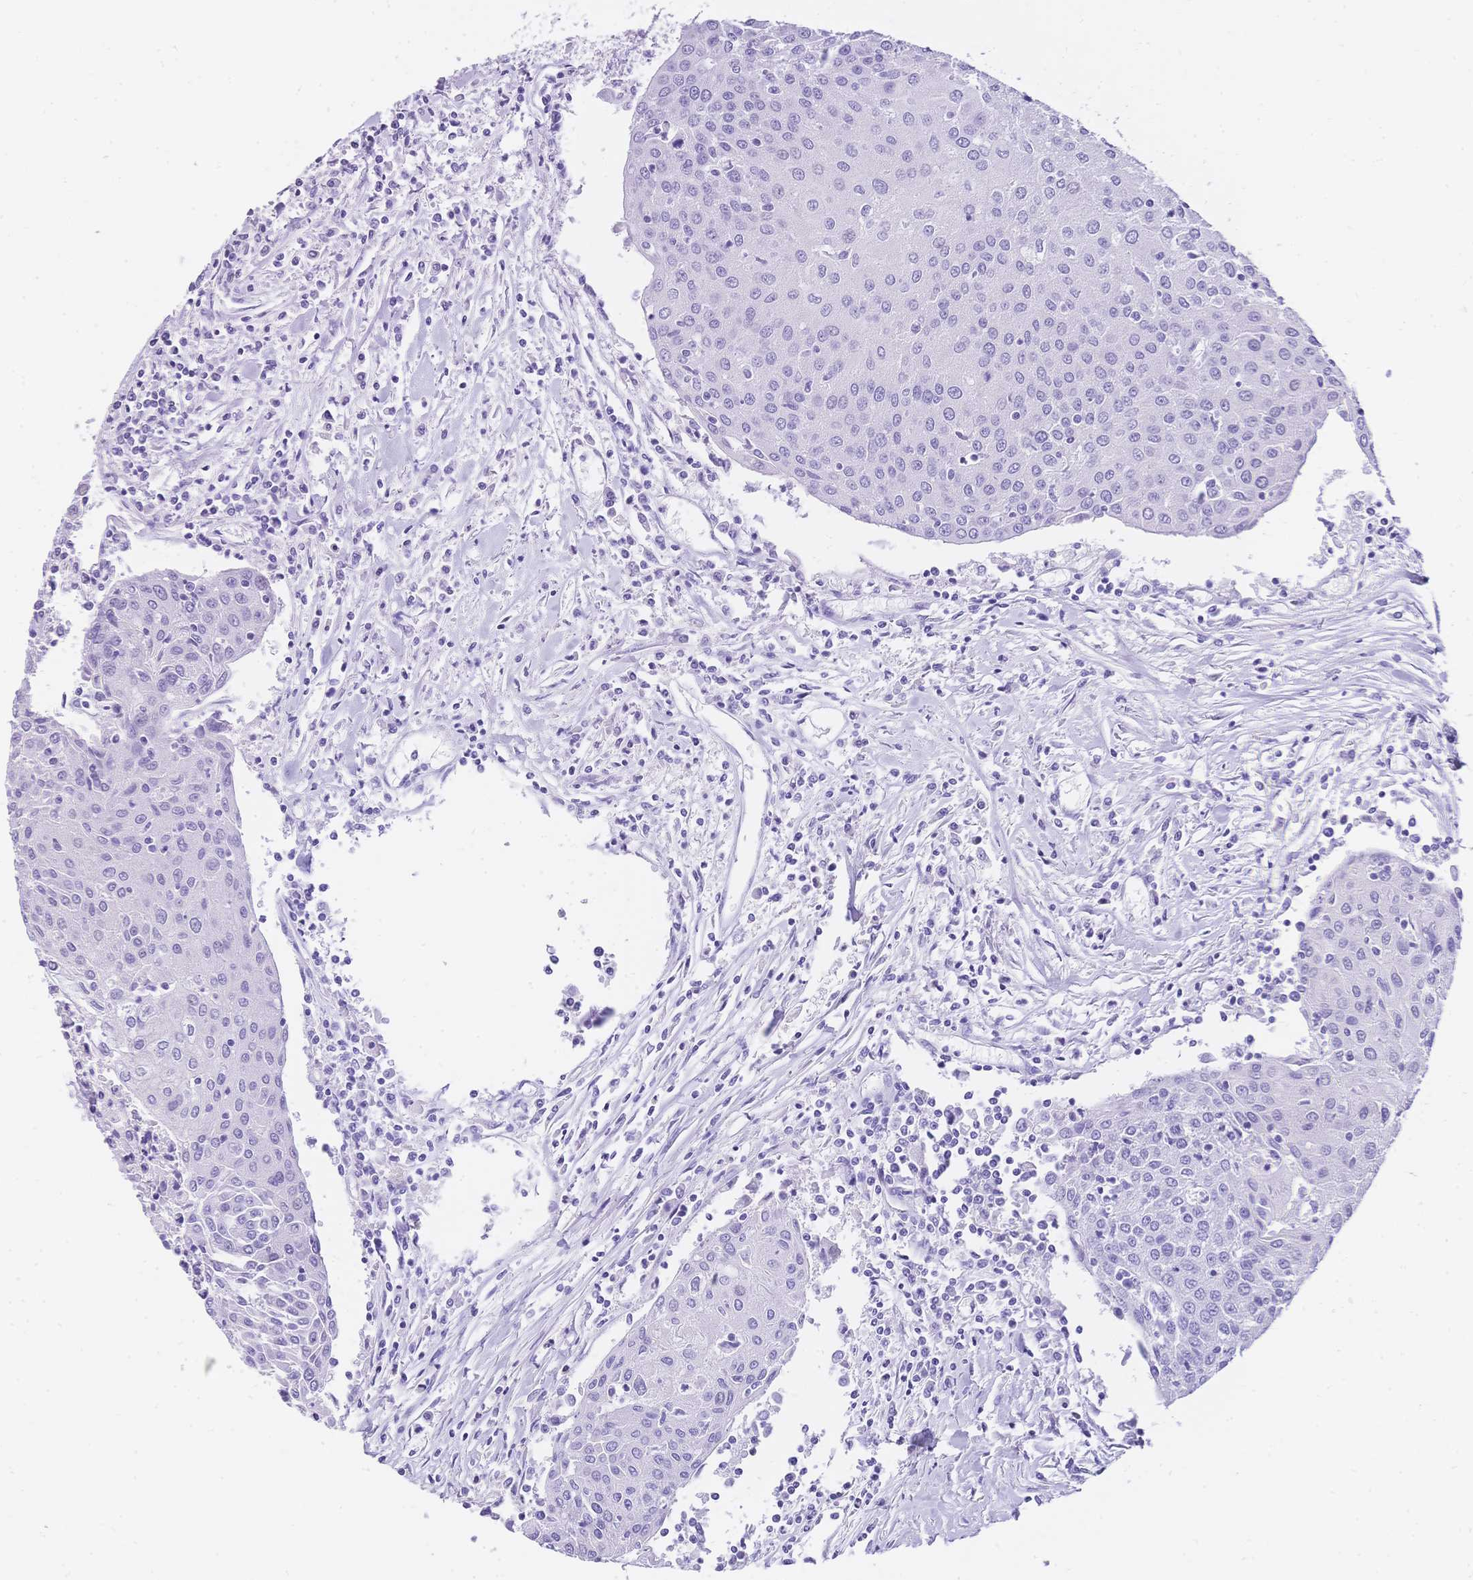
{"staining": {"intensity": "negative", "quantity": "none", "location": "none"}, "tissue": "urothelial cancer", "cell_type": "Tumor cells", "image_type": "cancer", "snomed": [{"axis": "morphology", "description": "Urothelial carcinoma, High grade"}, {"axis": "topography", "description": "Urinary bladder"}], "caption": "There is no significant positivity in tumor cells of high-grade urothelial carcinoma.", "gene": "MUC21", "patient": {"sex": "female", "age": 85}}